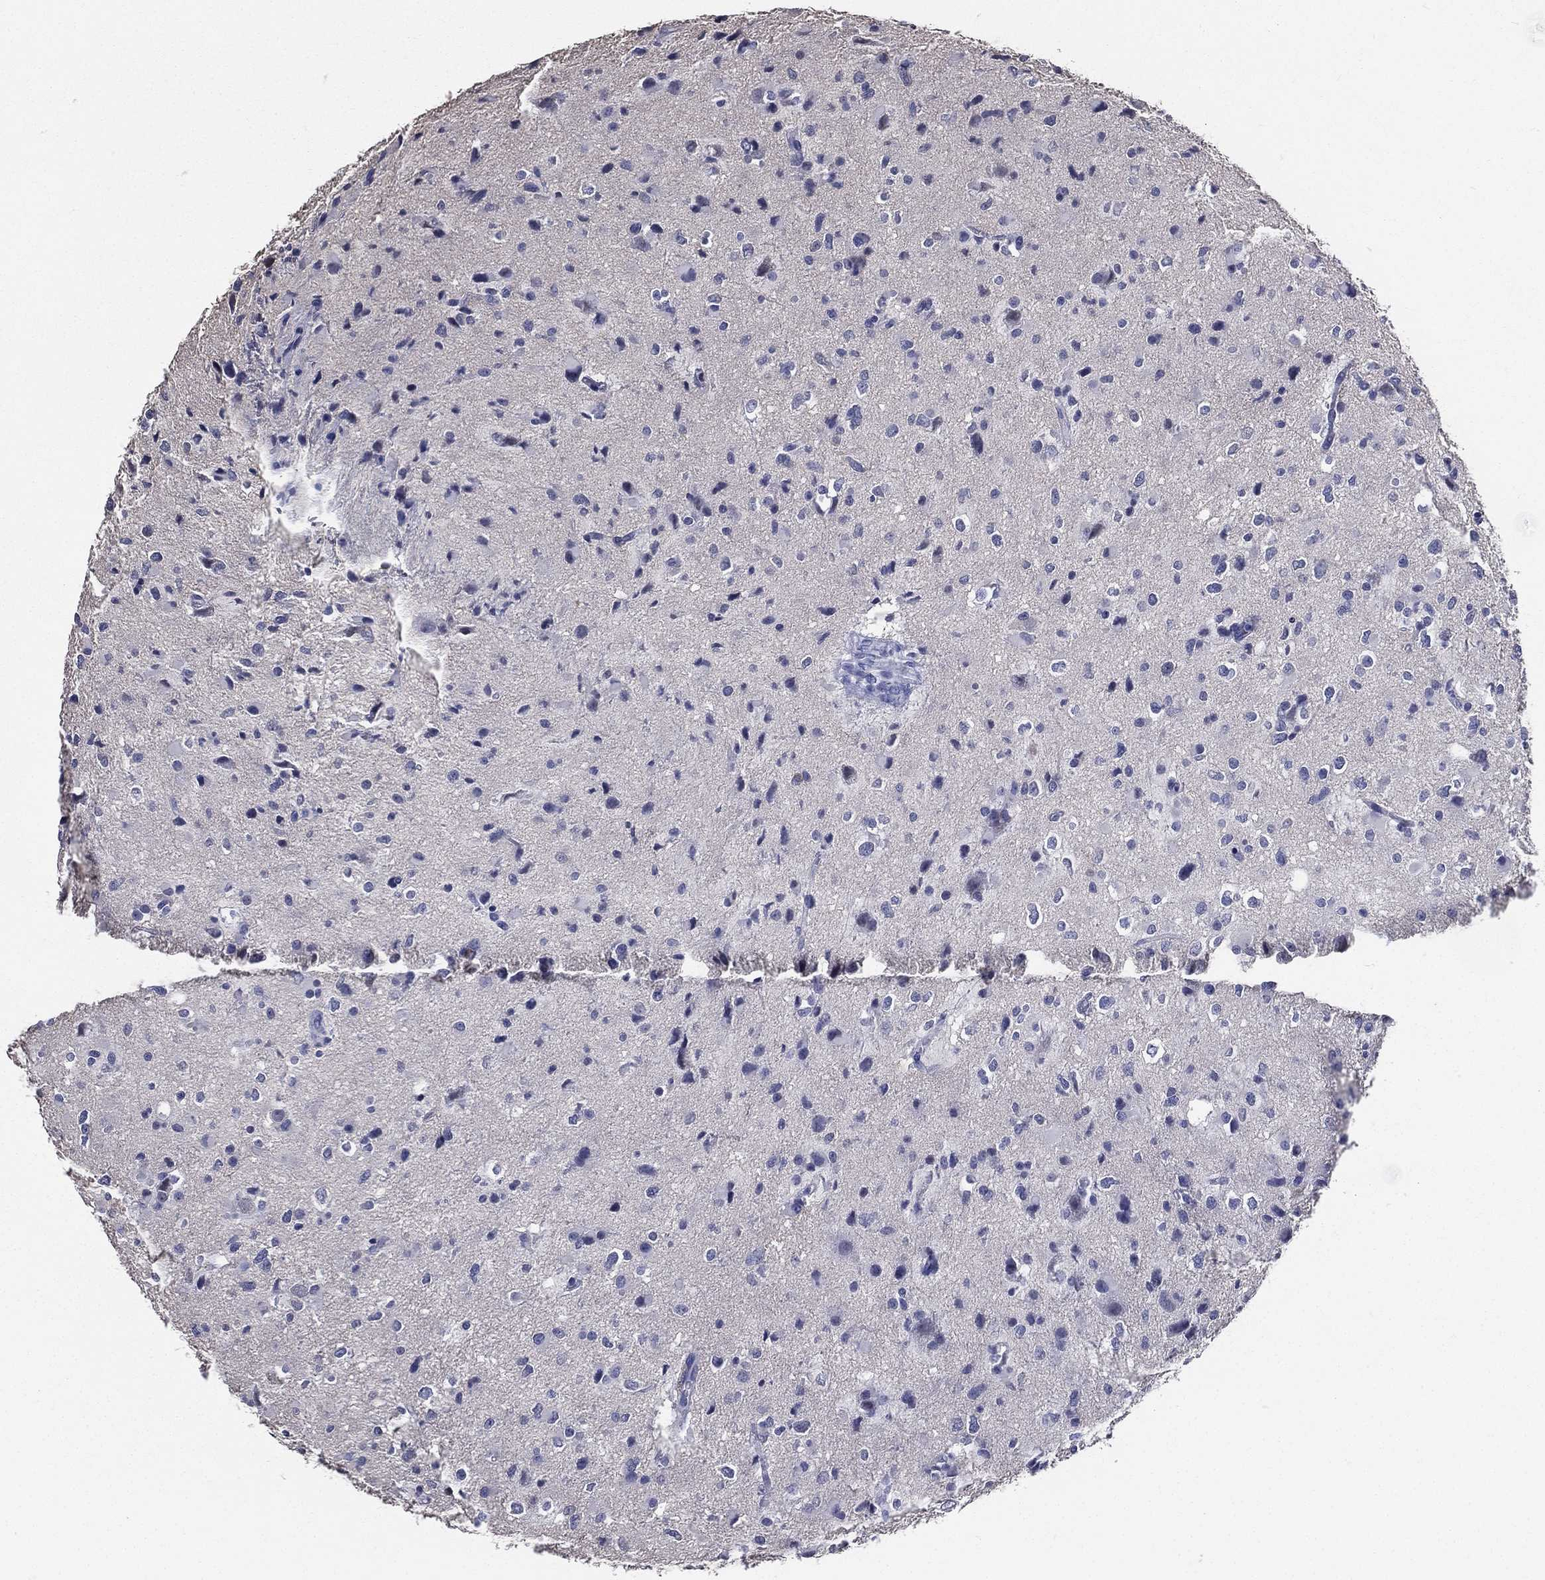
{"staining": {"intensity": "negative", "quantity": "none", "location": "none"}, "tissue": "glioma", "cell_type": "Tumor cells", "image_type": "cancer", "snomed": [{"axis": "morphology", "description": "Glioma, malignant, Low grade"}, {"axis": "topography", "description": "Brain"}], "caption": "IHC of human malignant glioma (low-grade) displays no expression in tumor cells.", "gene": "DPYS", "patient": {"sex": "female", "age": 32}}